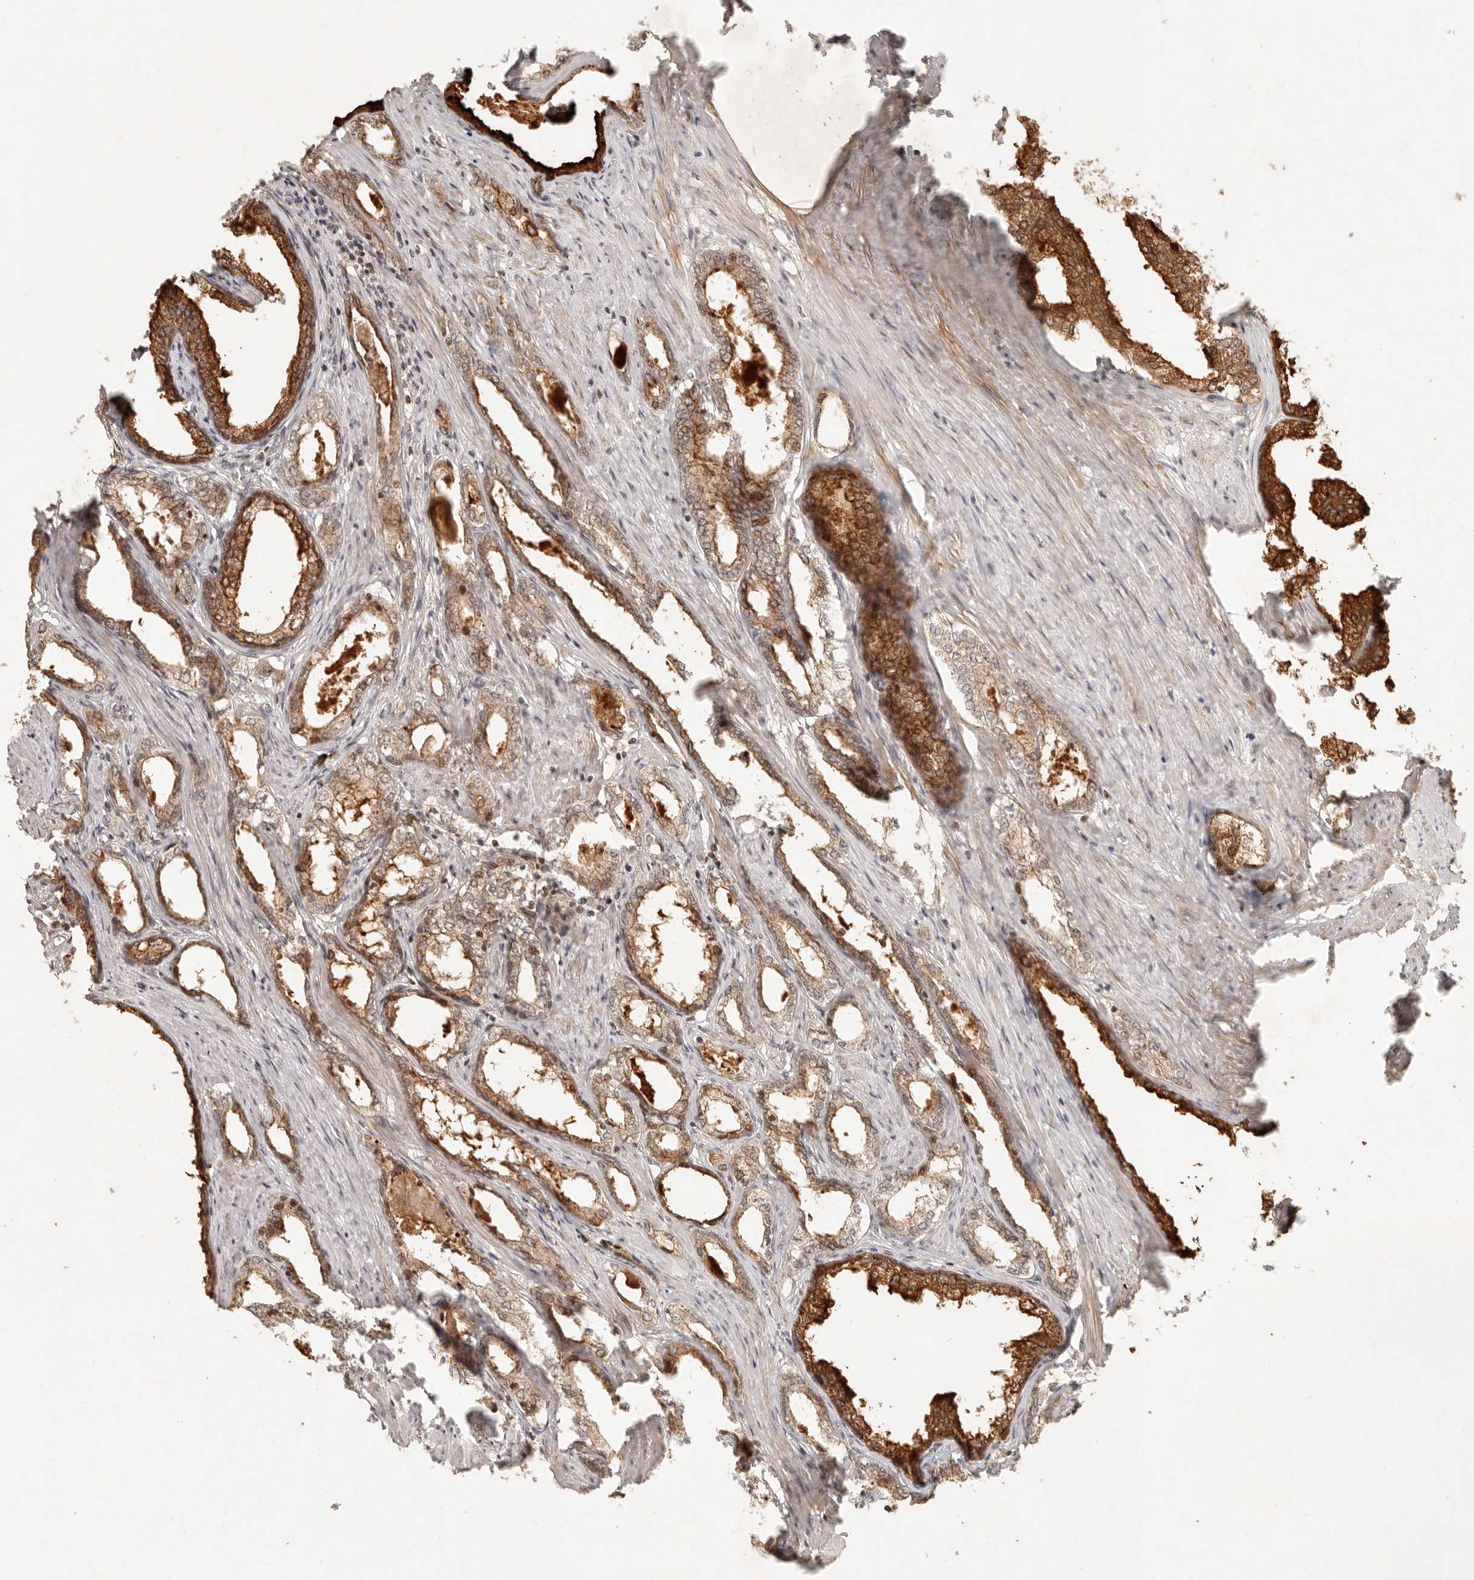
{"staining": {"intensity": "strong", "quantity": ">75%", "location": "cytoplasmic/membranous"}, "tissue": "prostate cancer", "cell_type": "Tumor cells", "image_type": "cancer", "snomed": [{"axis": "morphology", "description": "Adenocarcinoma, High grade"}, {"axis": "topography", "description": "Prostate"}], "caption": "Approximately >75% of tumor cells in human prostate cancer (adenocarcinoma (high-grade)) demonstrate strong cytoplasmic/membranous protein positivity as visualized by brown immunohistochemical staining.", "gene": "KLHL38", "patient": {"sex": "male", "age": 58}}